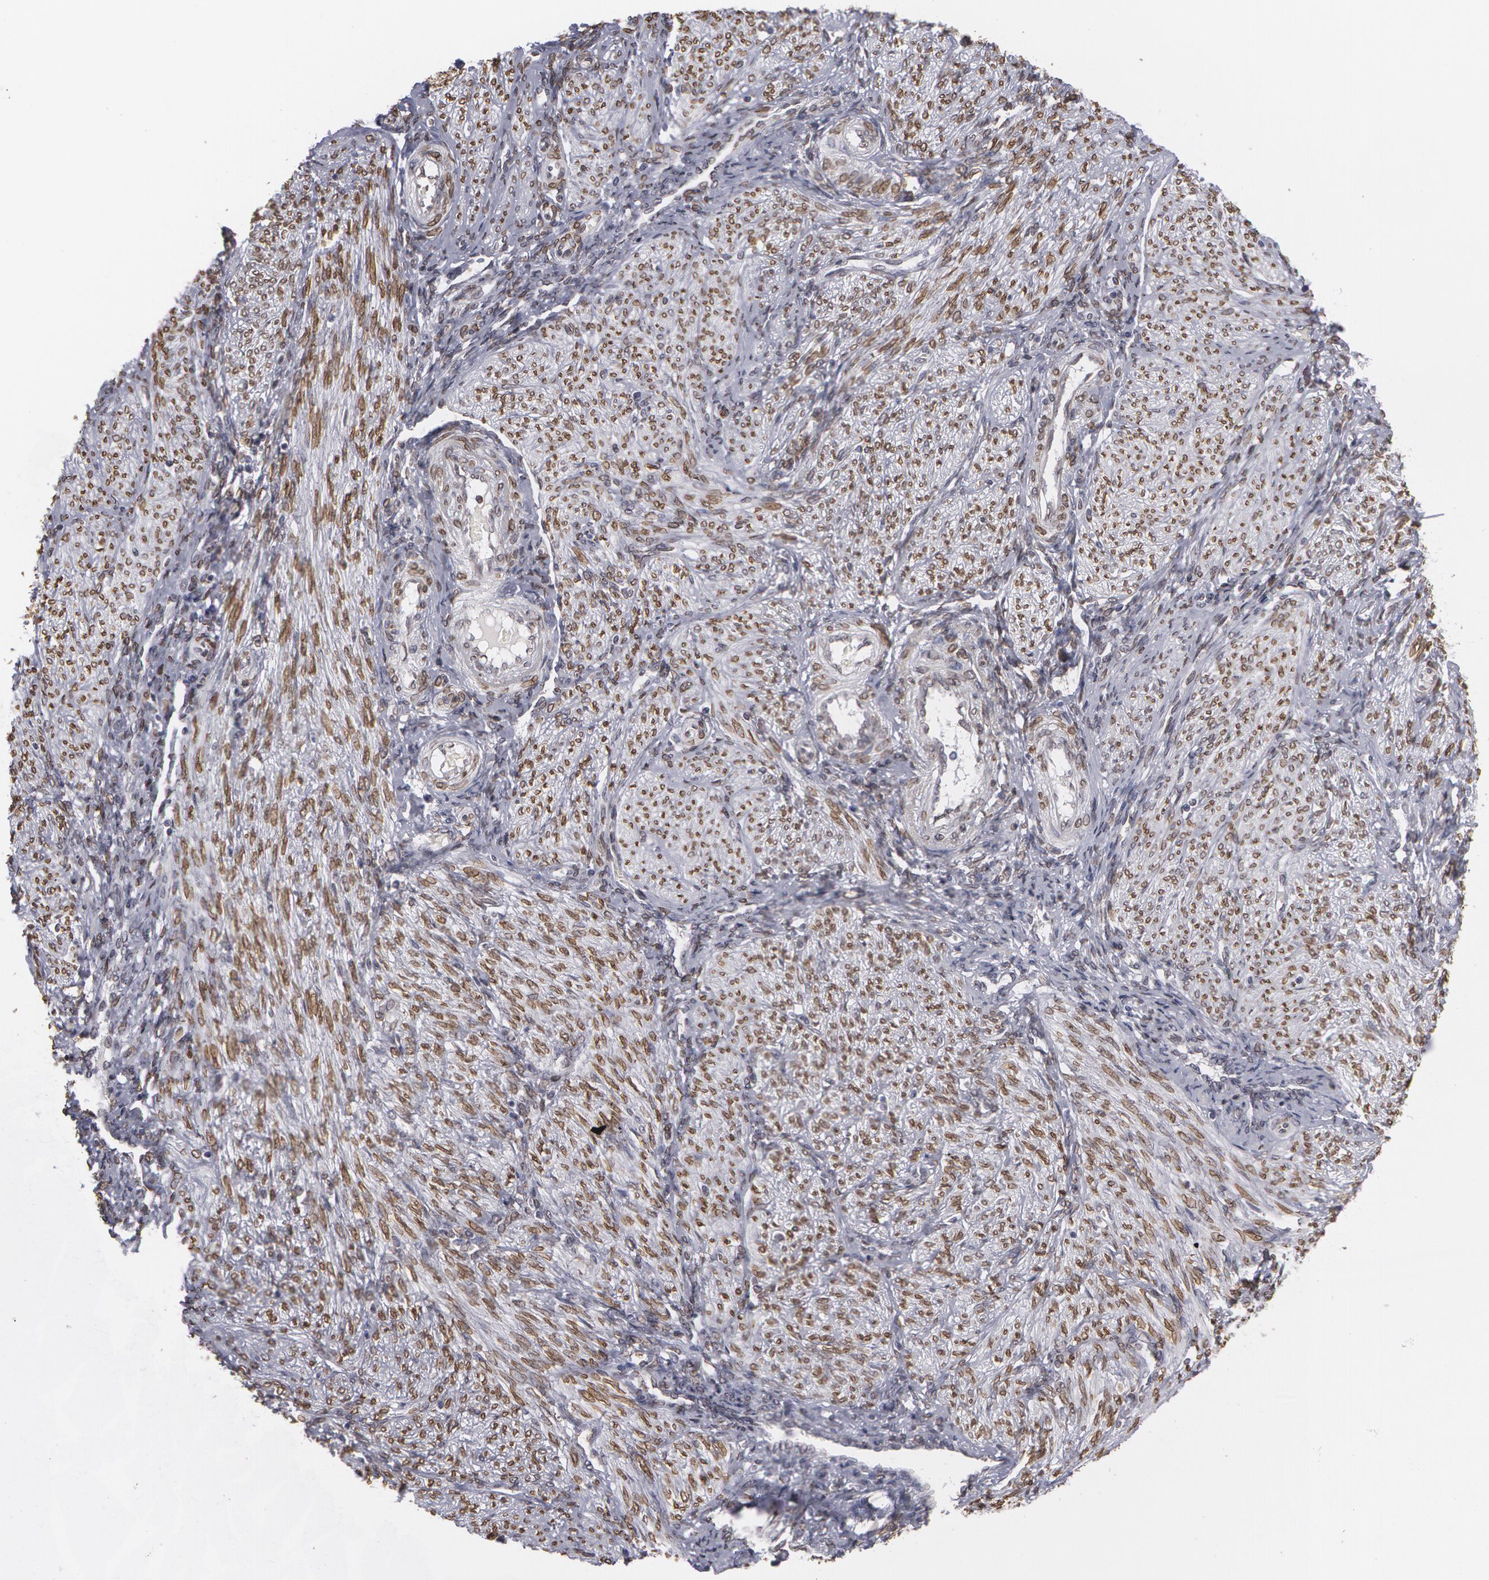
{"staining": {"intensity": "weak", "quantity": "25%-75%", "location": "nuclear"}, "tissue": "endometrium", "cell_type": "Cells in endometrial stroma", "image_type": "normal", "snomed": [{"axis": "morphology", "description": "Normal tissue, NOS"}, {"axis": "topography", "description": "Endometrium"}], "caption": "High-power microscopy captured an immunohistochemistry image of normal endometrium, revealing weak nuclear staining in approximately 25%-75% of cells in endometrial stroma. The staining was performed using DAB (3,3'-diaminobenzidine), with brown indicating positive protein expression. Nuclei are stained blue with hematoxylin.", "gene": "EMD", "patient": {"sex": "female", "age": 36}}